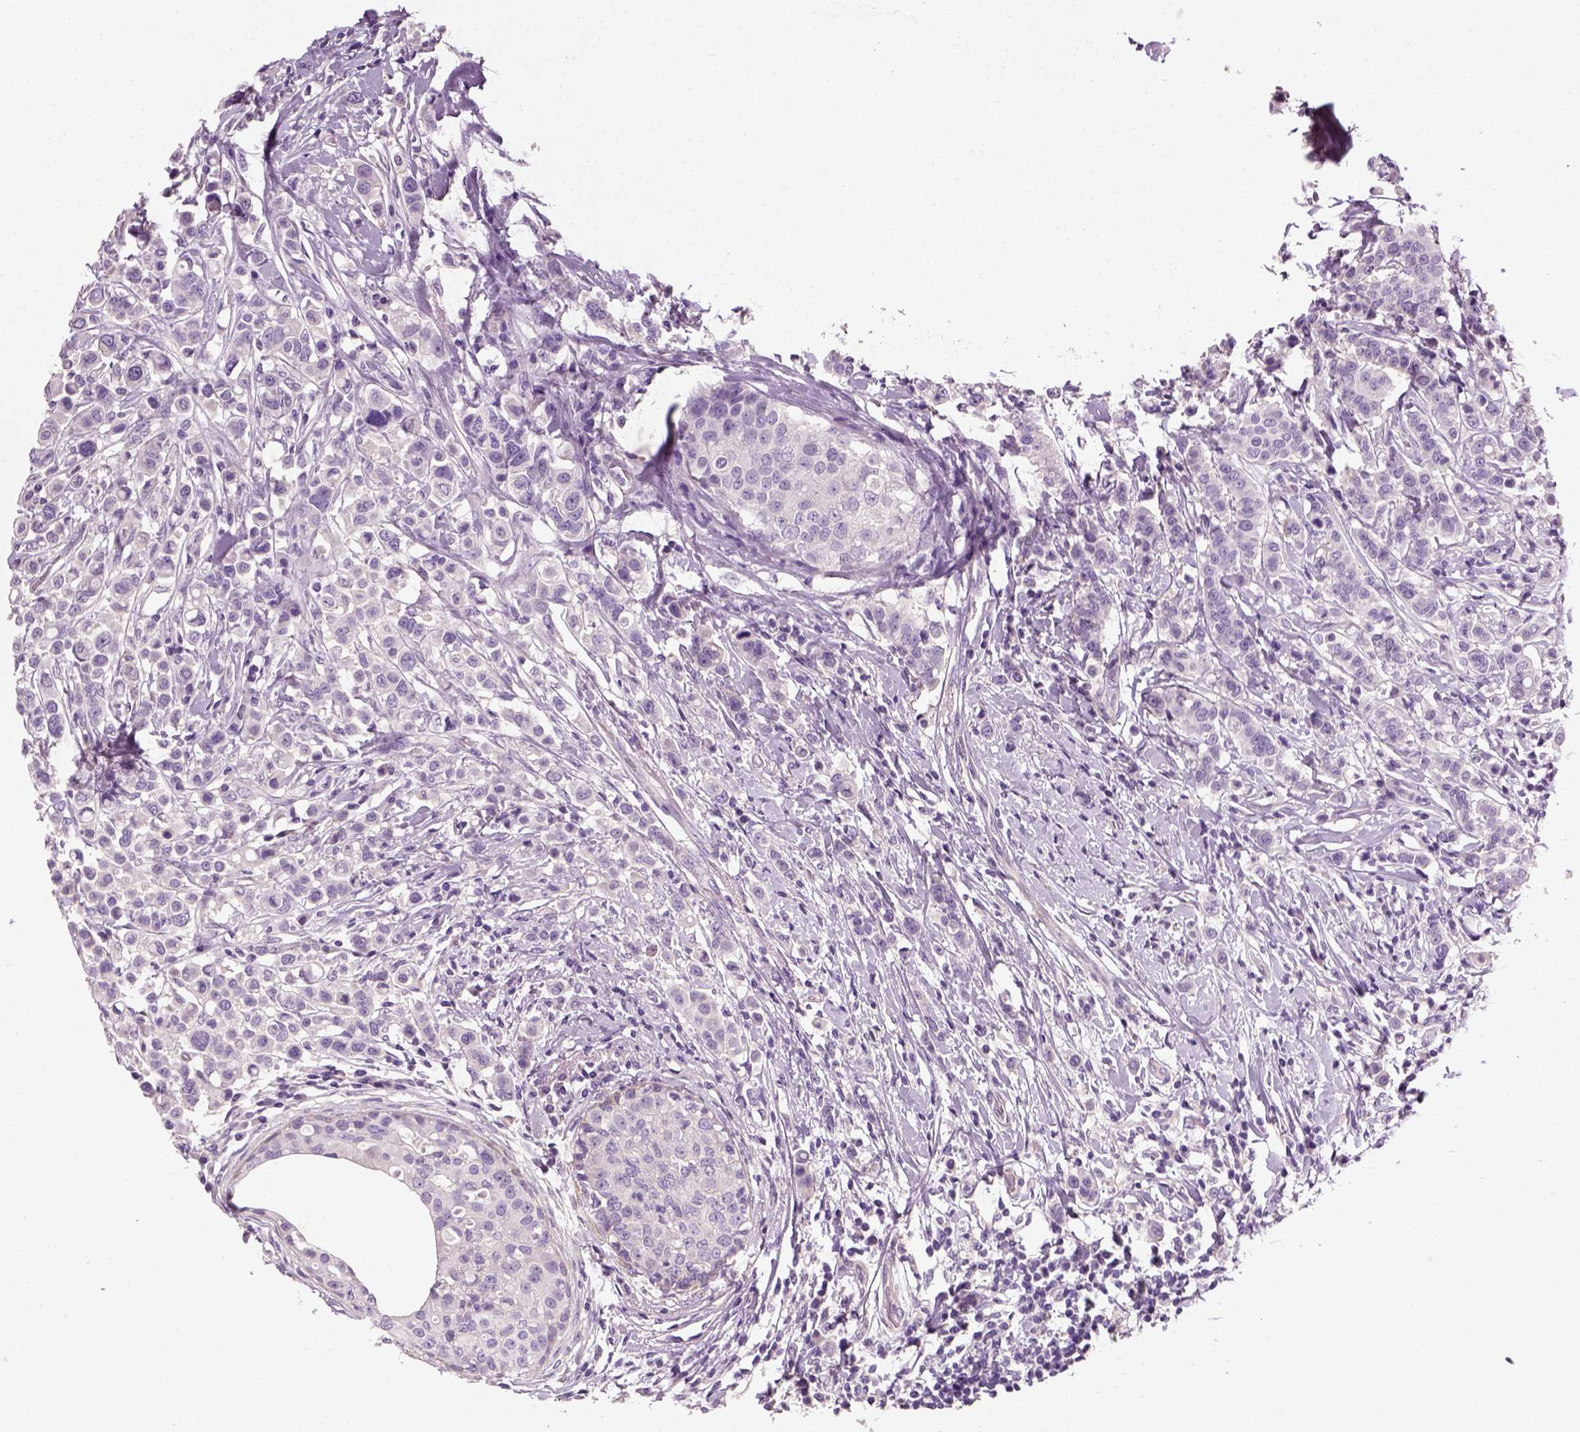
{"staining": {"intensity": "negative", "quantity": "none", "location": "none"}, "tissue": "breast cancer", "cell_type": "Tumor cells", "image_type": "cancer", "snomed": [{"axis": "morphology", "description": "Duct carcinoma"}, {"axis": "topography", "description": "Breast"}], "caption": "Micrograph shows no protein staining in tumor cells of breast intraductal carcinoma tissue.", "gene": "ELOVL3", "patient": {"sex": "female", "age": 27}}